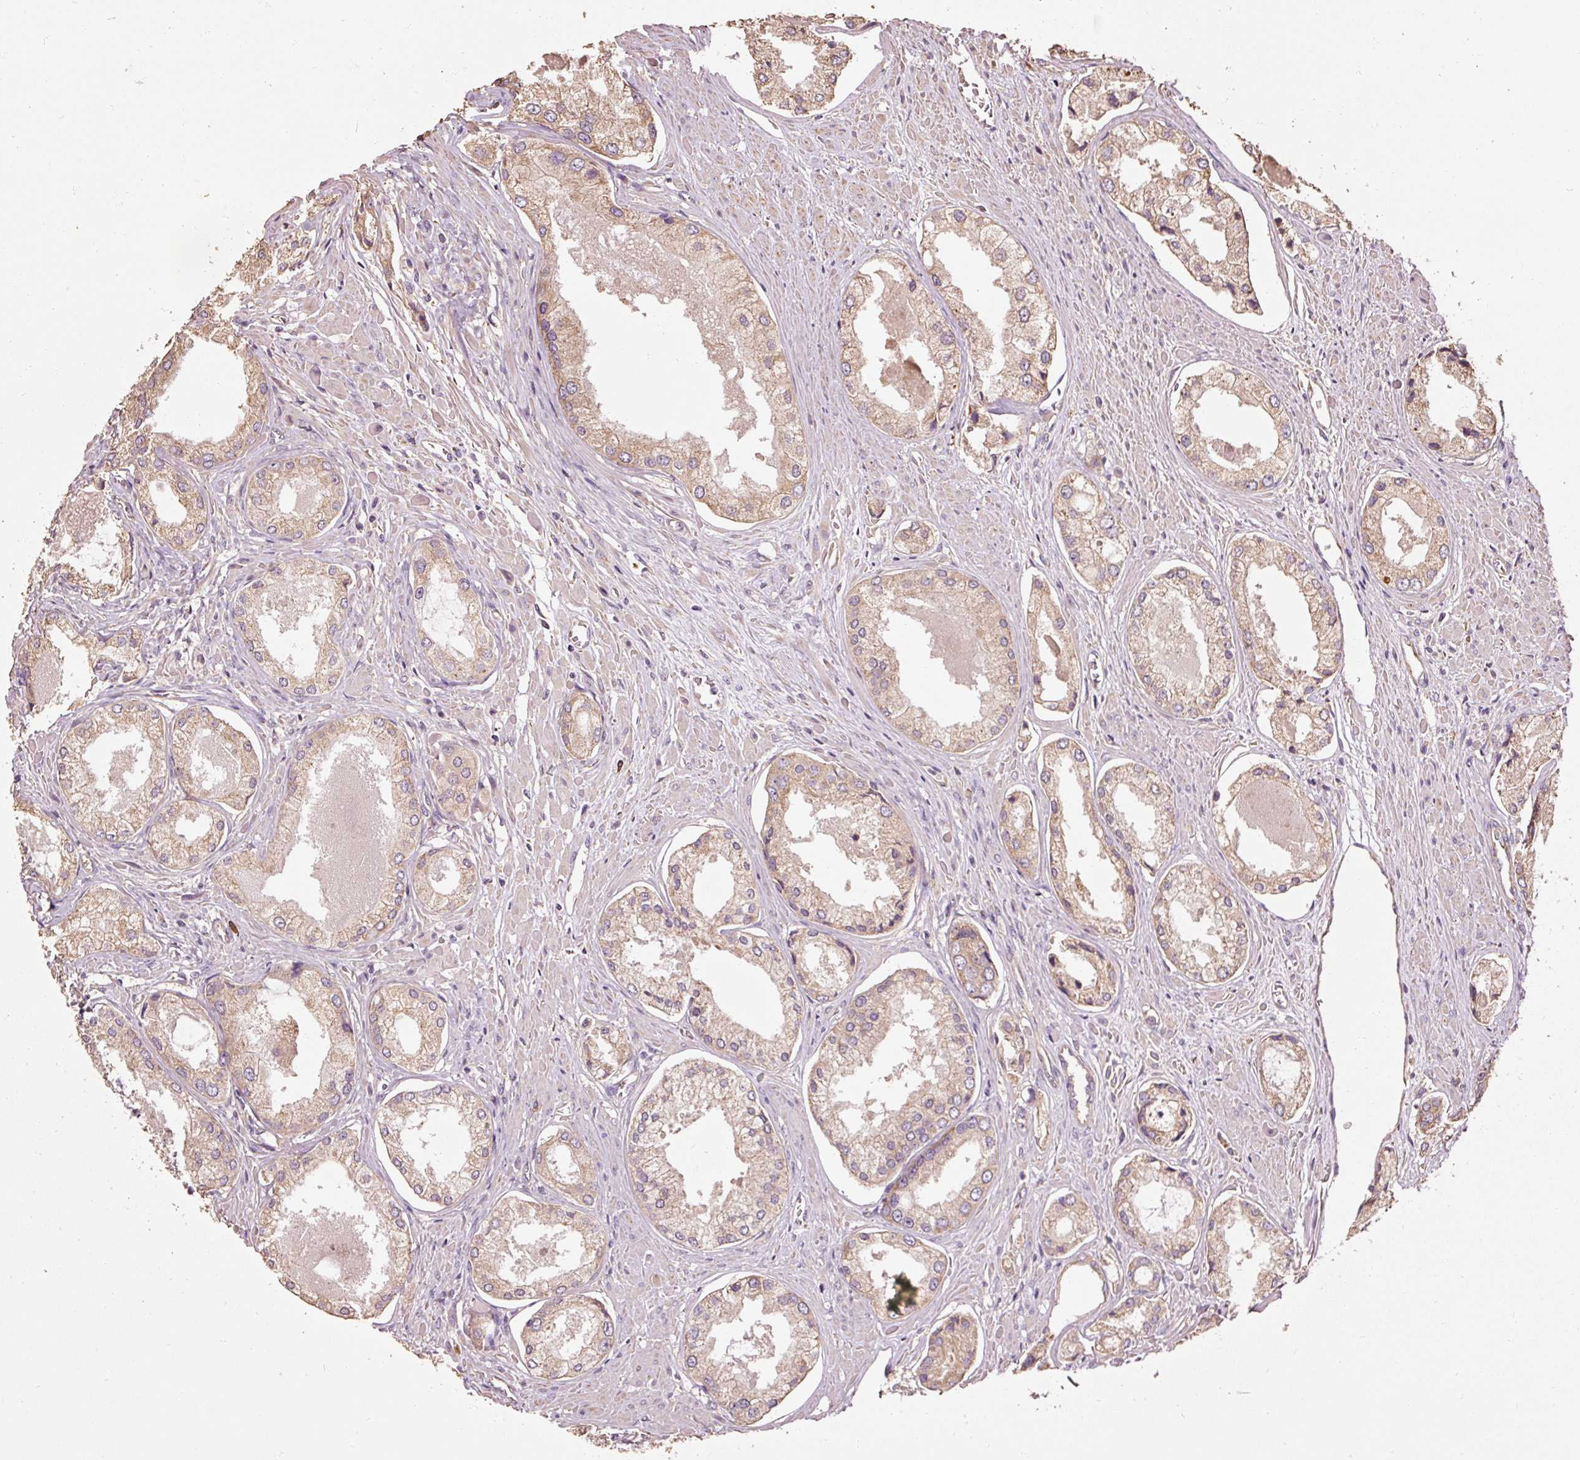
{"staining": {"intensity": "weak", "quantity": ">75%", "location": "cytoplasmic/membranous"}, "tissue": "prostate cancer", "cell_type": "Tumor cells", "image_type": "cancer", "snomed": [{"axis": "morphology", "description": "Adenocarcinoma, Low grade"}, {"axis": "topography", "description": "Prostate"}], "caption": "This photomicrograph shows immunohistochemistry staining of prostate cancer, with low weak cytoplasmic/membranous expression in about >75% of tumor cells.", "gene": "EFHC1", "patient": {"sex": "male", "age": 68}}